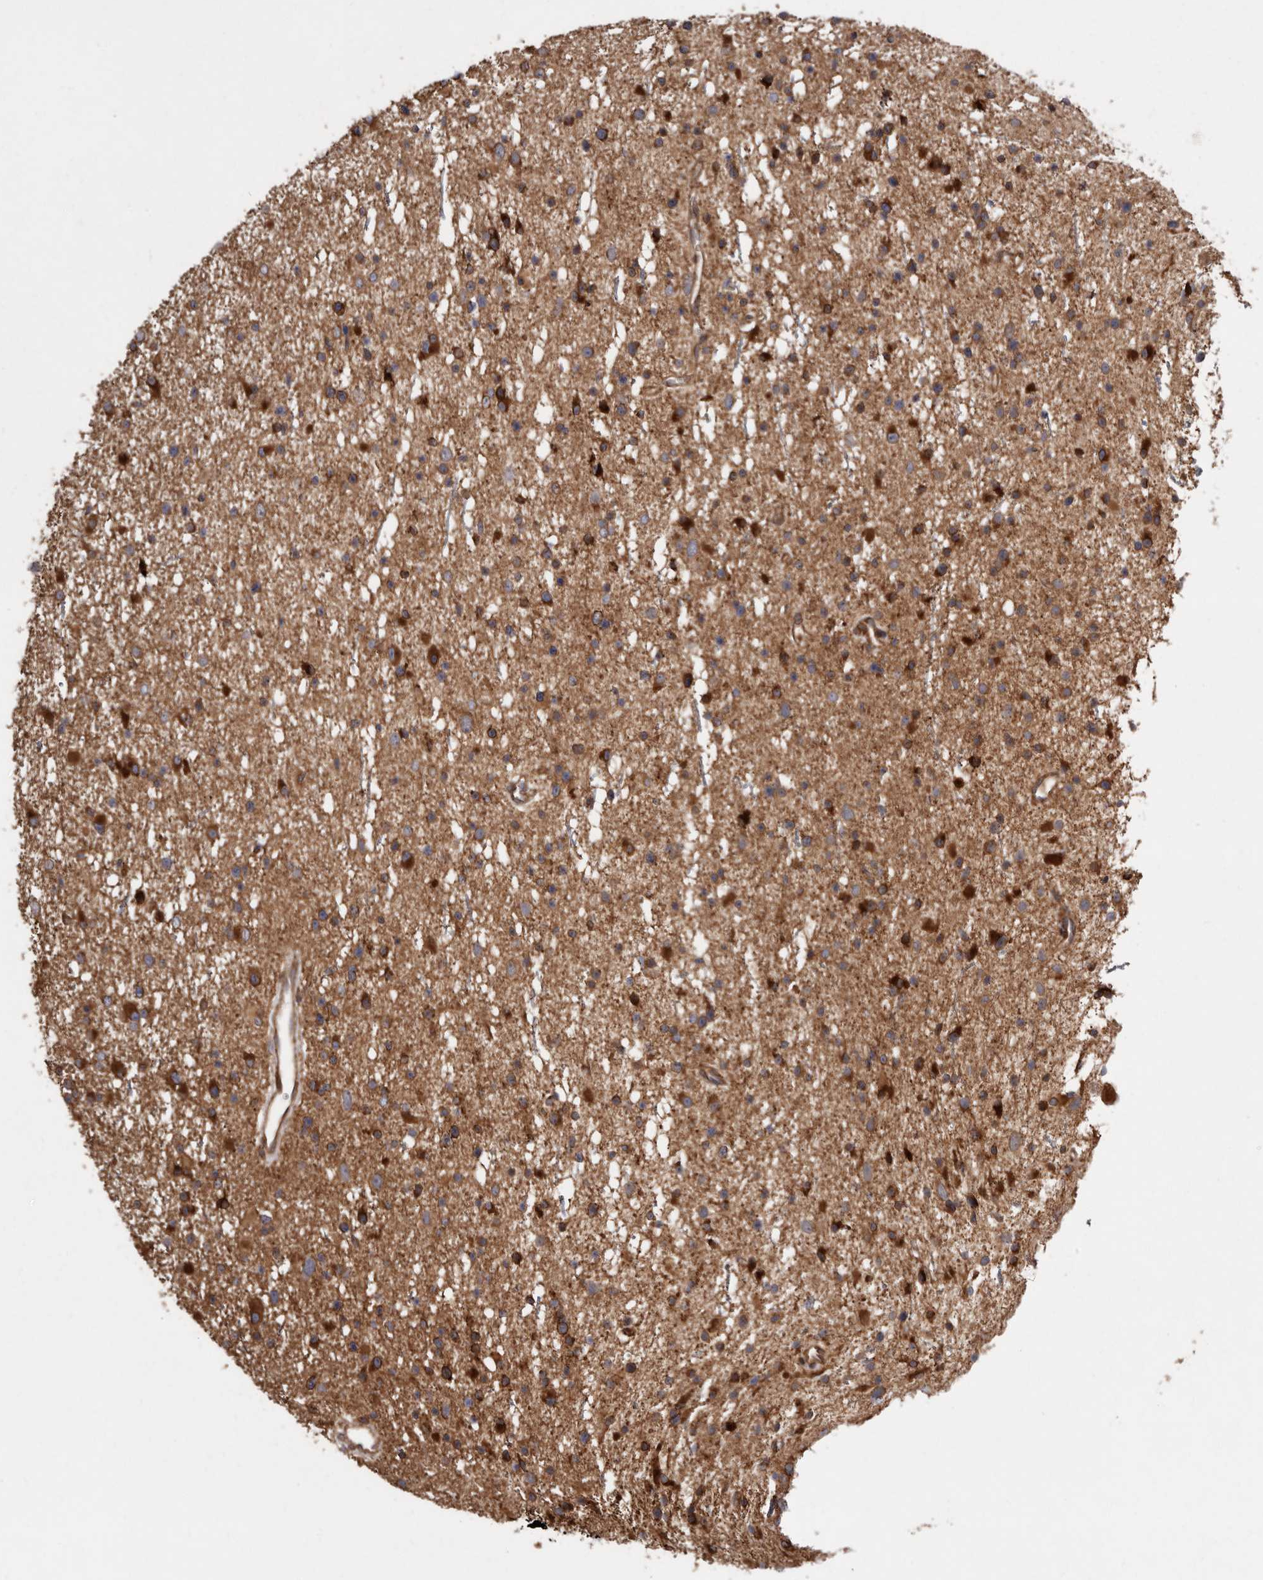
{"staining": {"intensity": "moderate", "quantity": ">75%", "location": "cytoplasmic/membranous"}, "tissue": "glioma", "cell_type": "Tumor cells", "image_type": "cancer", "snomed": [{"axis": "morphology", "description": "Glioma, malignant, Low grade"}, {"axis": "topography", "description": "Cerebral cortex"}], "caption": "Malignant low-grade glioma was stained to show a protein in brown. There is medium levels of moderate cytoplasmic/membranous positivity in approximately >75% of tumor cells.", "gene": "FLAD1", "patient": {"sex": "female", "age": 39}}